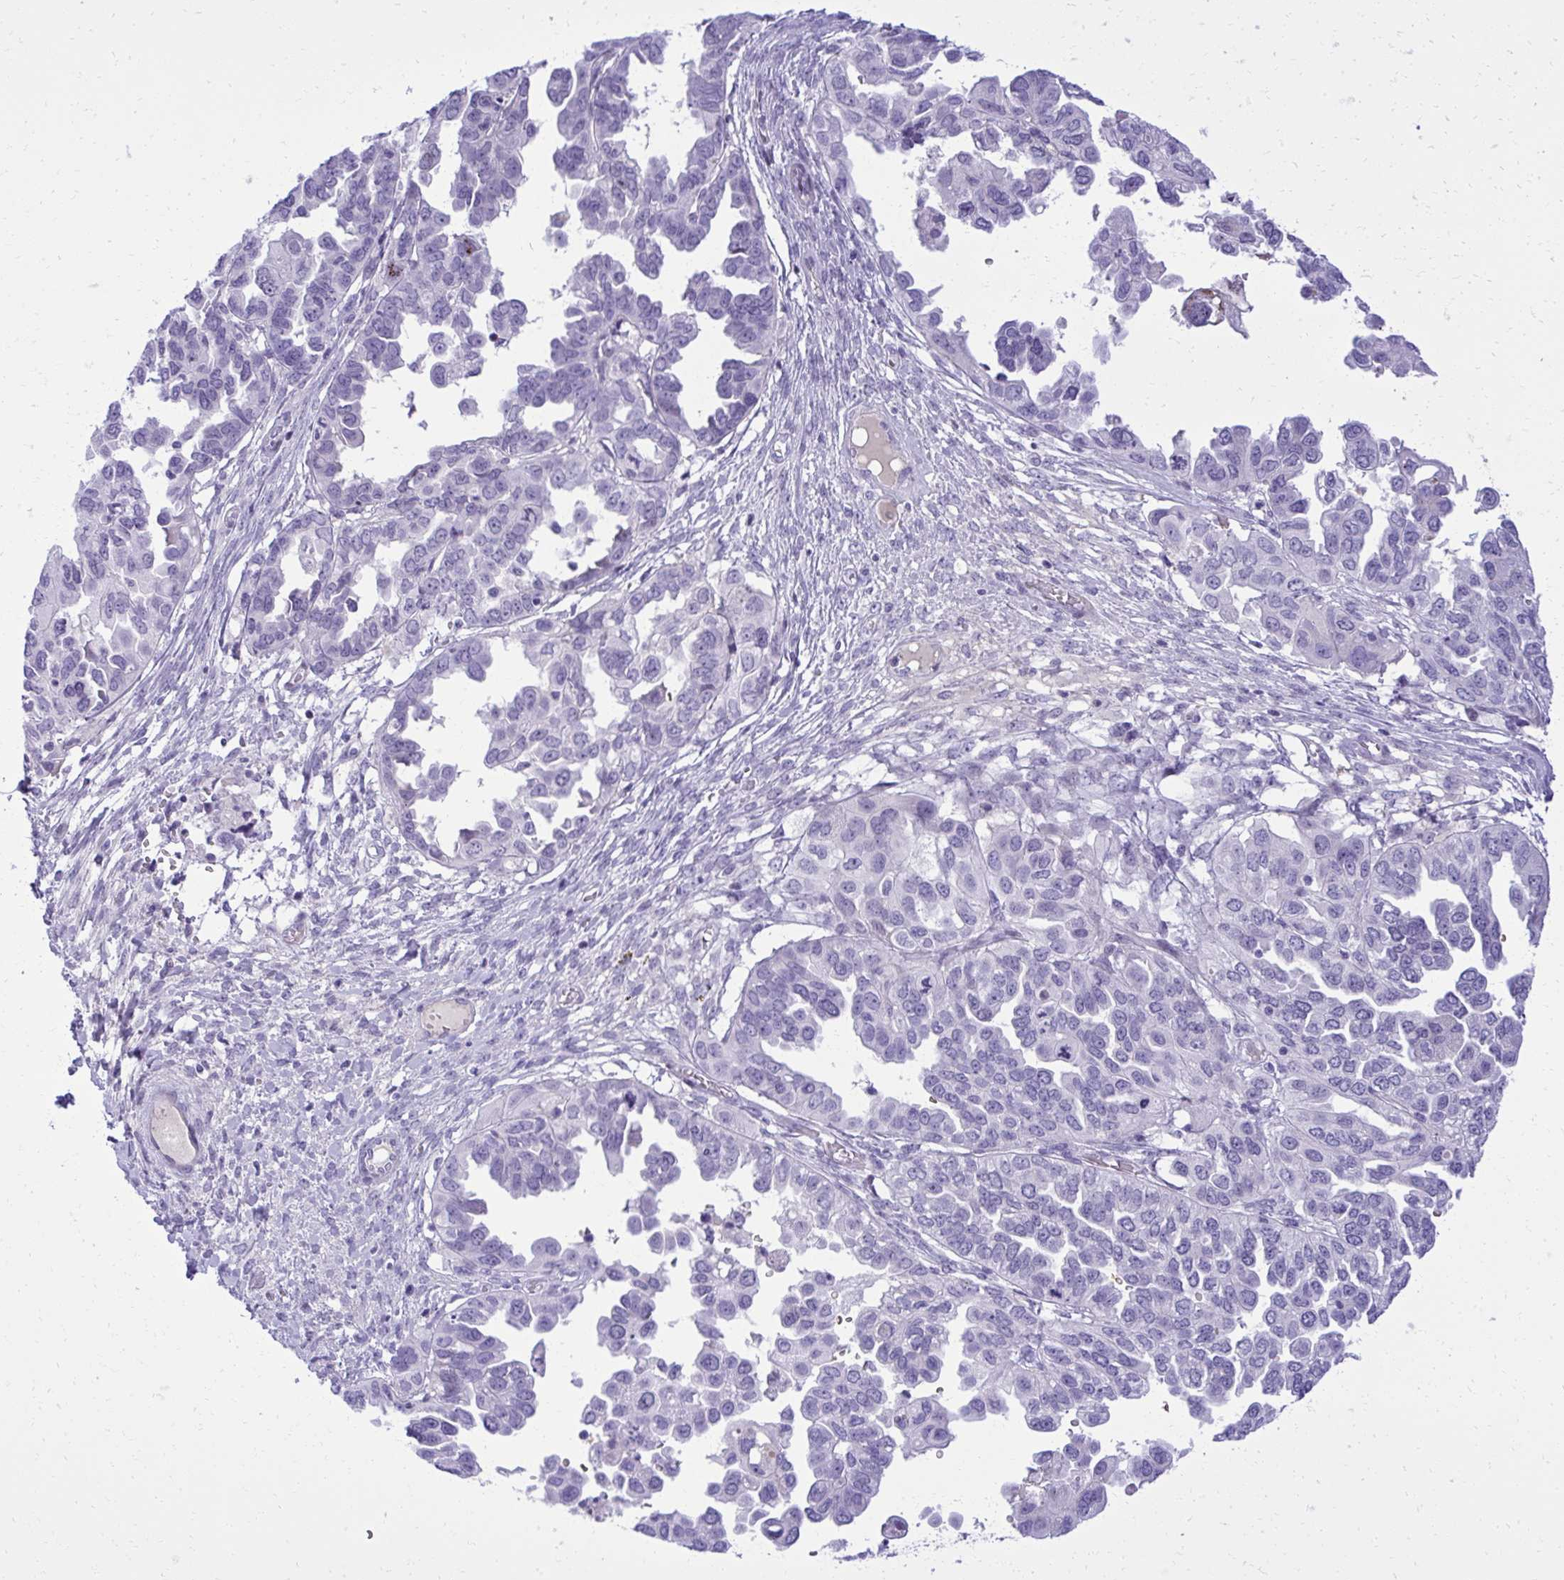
{"staining": {"intensity": "negative", "quantity": "none", "location": "none"}, "tissue": "ovarian cancer", "cell_type": "Tumor cells", "image_type": "cancer", "snomed": [{"axis": "morphology", "description": "Cystadenocarcinoma, serous, NOS"}, {"axis": "topography", "description": "Ovary"}], "caption": "Tumor cells are negative for brown protein staining in ovarian serous cystadenocarcinoma.", "gene": "PITPNM3", "patient": {"sex": "female", "age": 53}}